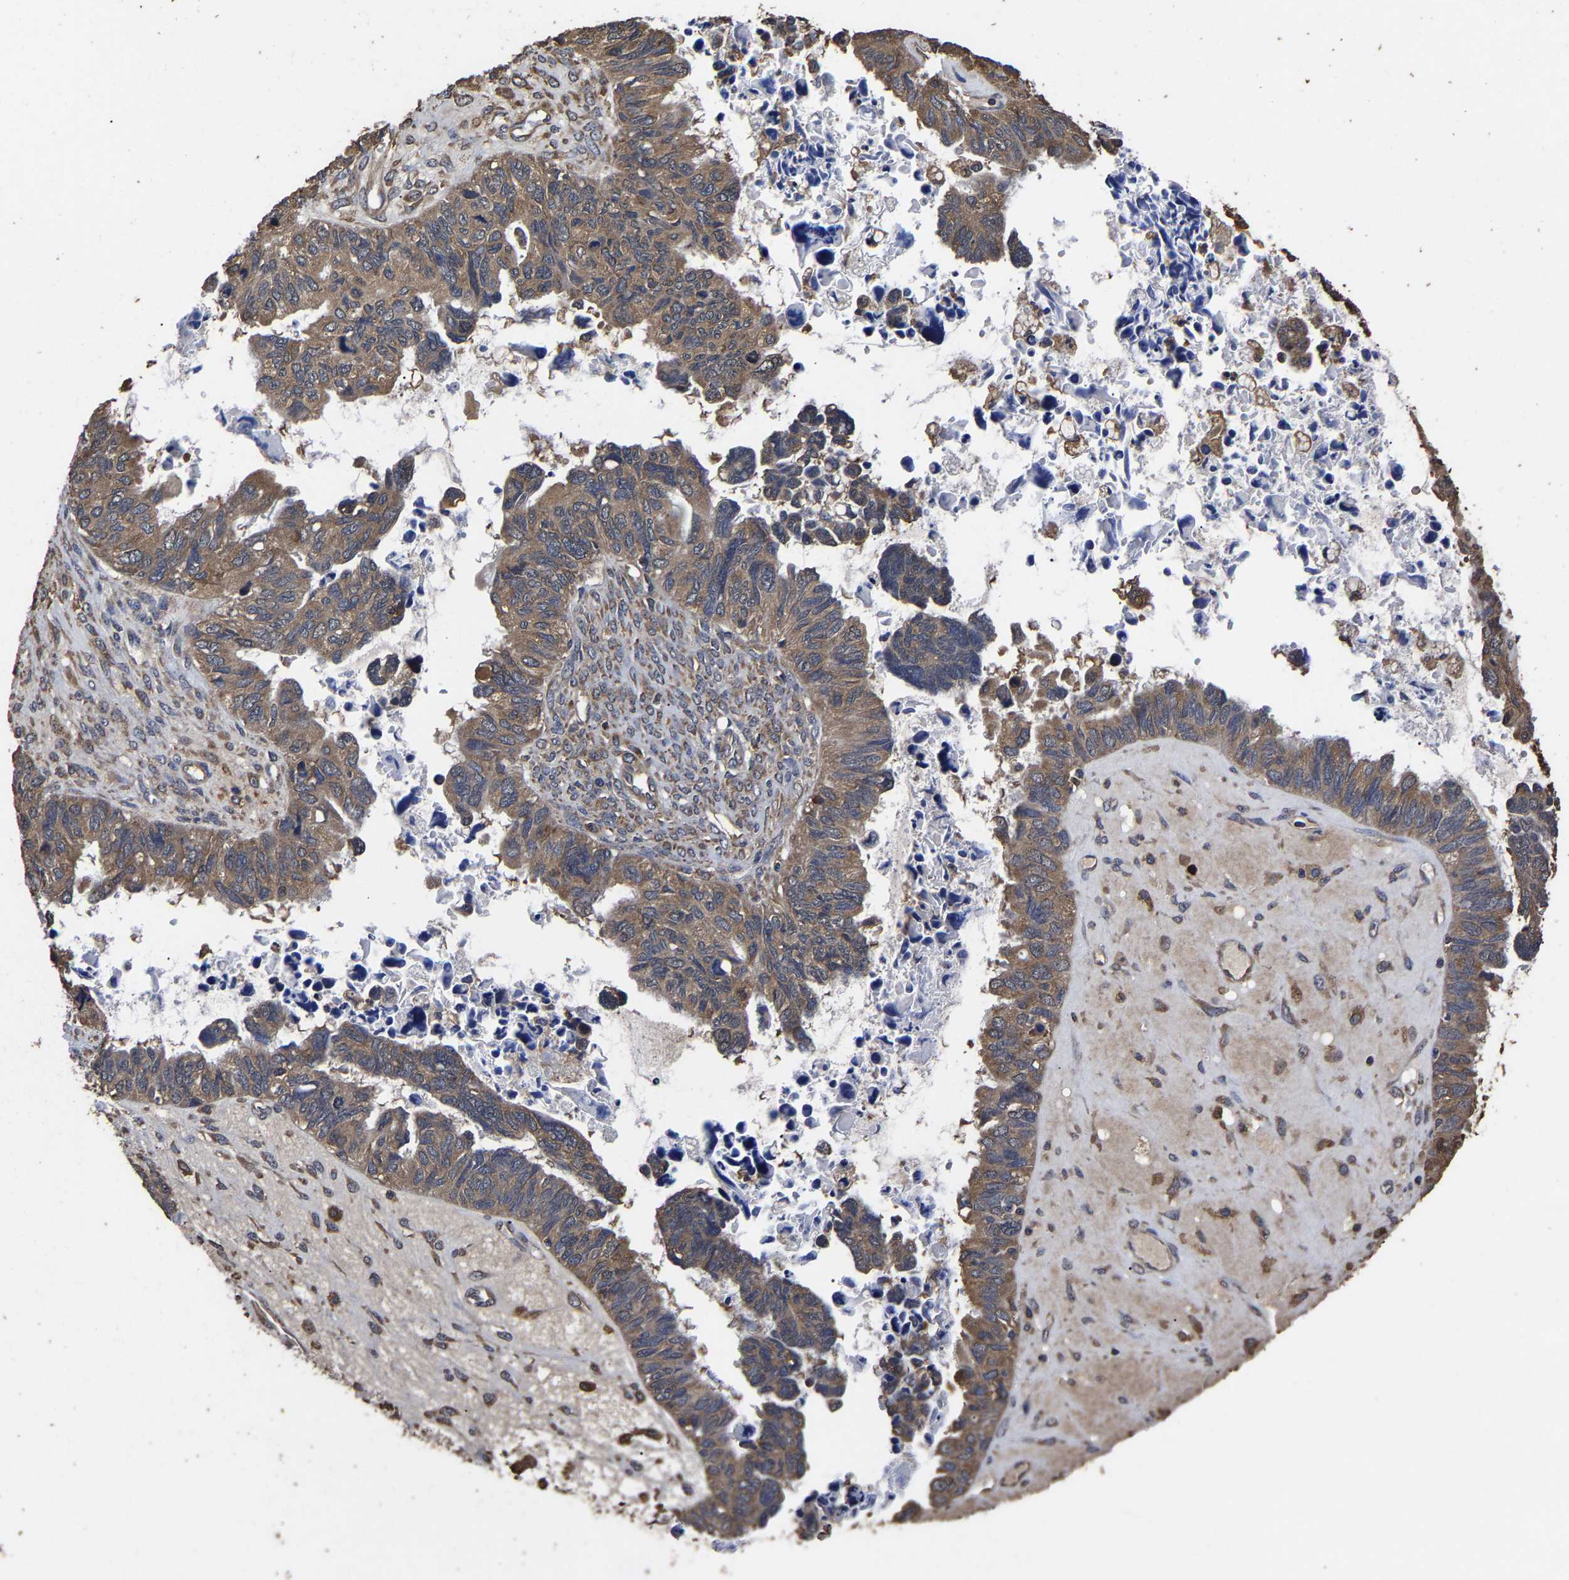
{"staining": {"intensity": "moderate", "quantity": ">75%", "location": "cytoplasmic/membranous"}, "tissue": "ovarian cancer", "cell_type": "Tumor cells", "image_type": "cancer", "snomed": [{"axis": "morphology", "description": "Cystadenocarcinoma, serous, NOS"}, {"axis": "topography", "description": "Ovary"}], "caption": "Ovarian cancer tissue exhibits moderate cytoplasmic/membranous staining in approximately >75% of tumor cells, visualized by immunohistochemistry. (DAB = brown stain, brightfield microscopy at high magnification).", "gene": "ITCH", "patient": {"sex": "female", "age": 79}}